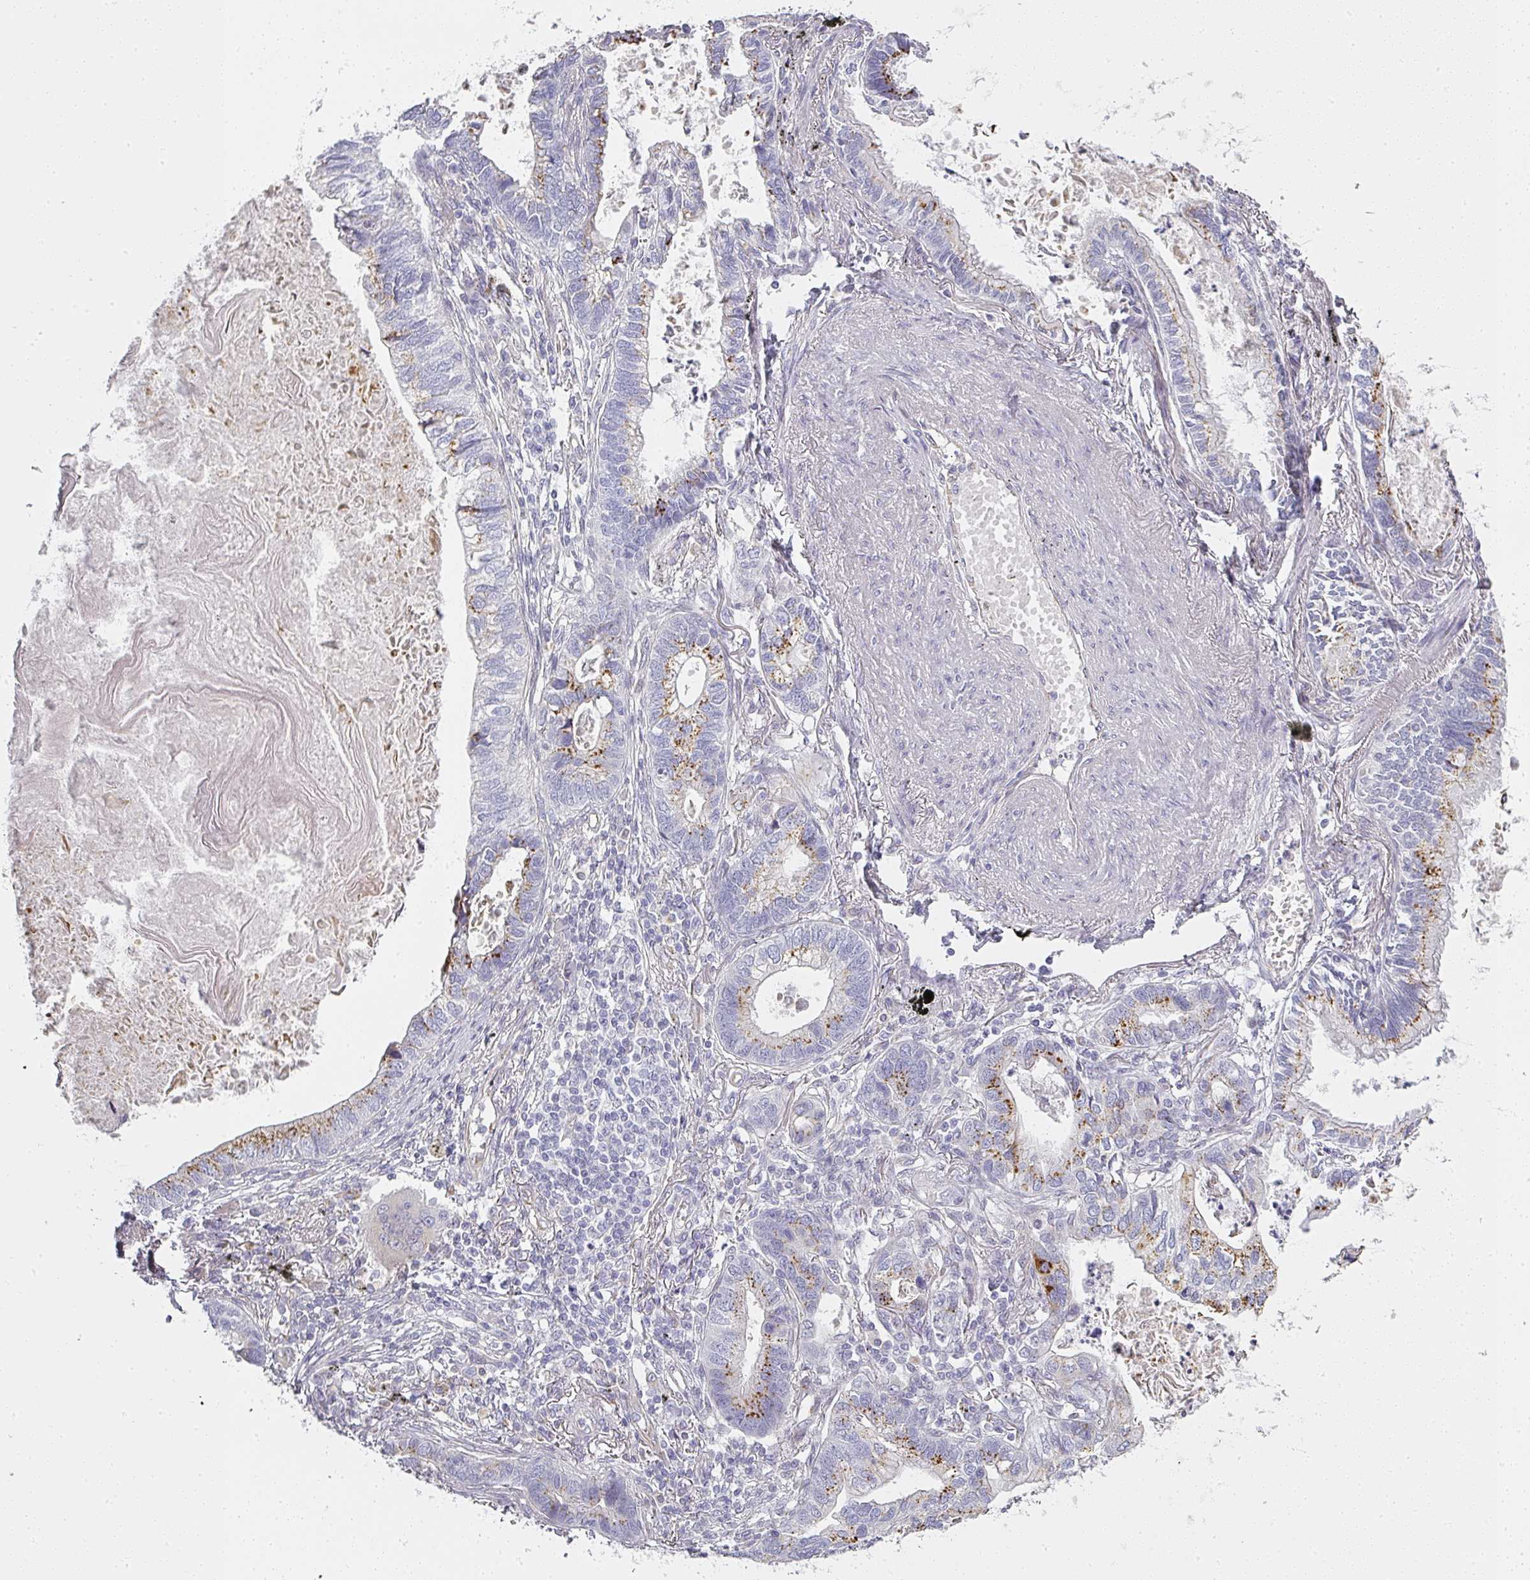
{"staining": {"intensity": "moderate", "quantity": "25%-75%", "location": "cytoplasmic/membranous"}, "tissue": "lung cancer", "cell_type": "Tumor cells", "image_type": "cancer", "snomed": [{"axis": "morphology", "description": "Adenocarcinoma, NOS"}, {"axis": "topography", "description": "Lung"}], "caption": "Moderate cytoplasmic/membranous staining for a protein is identified in about 25%-75% of tumor cells of lung adenocarcinoma using IHC.", "gene": "ATP8B2", "patient": {"sex": "male", "age": 67}}